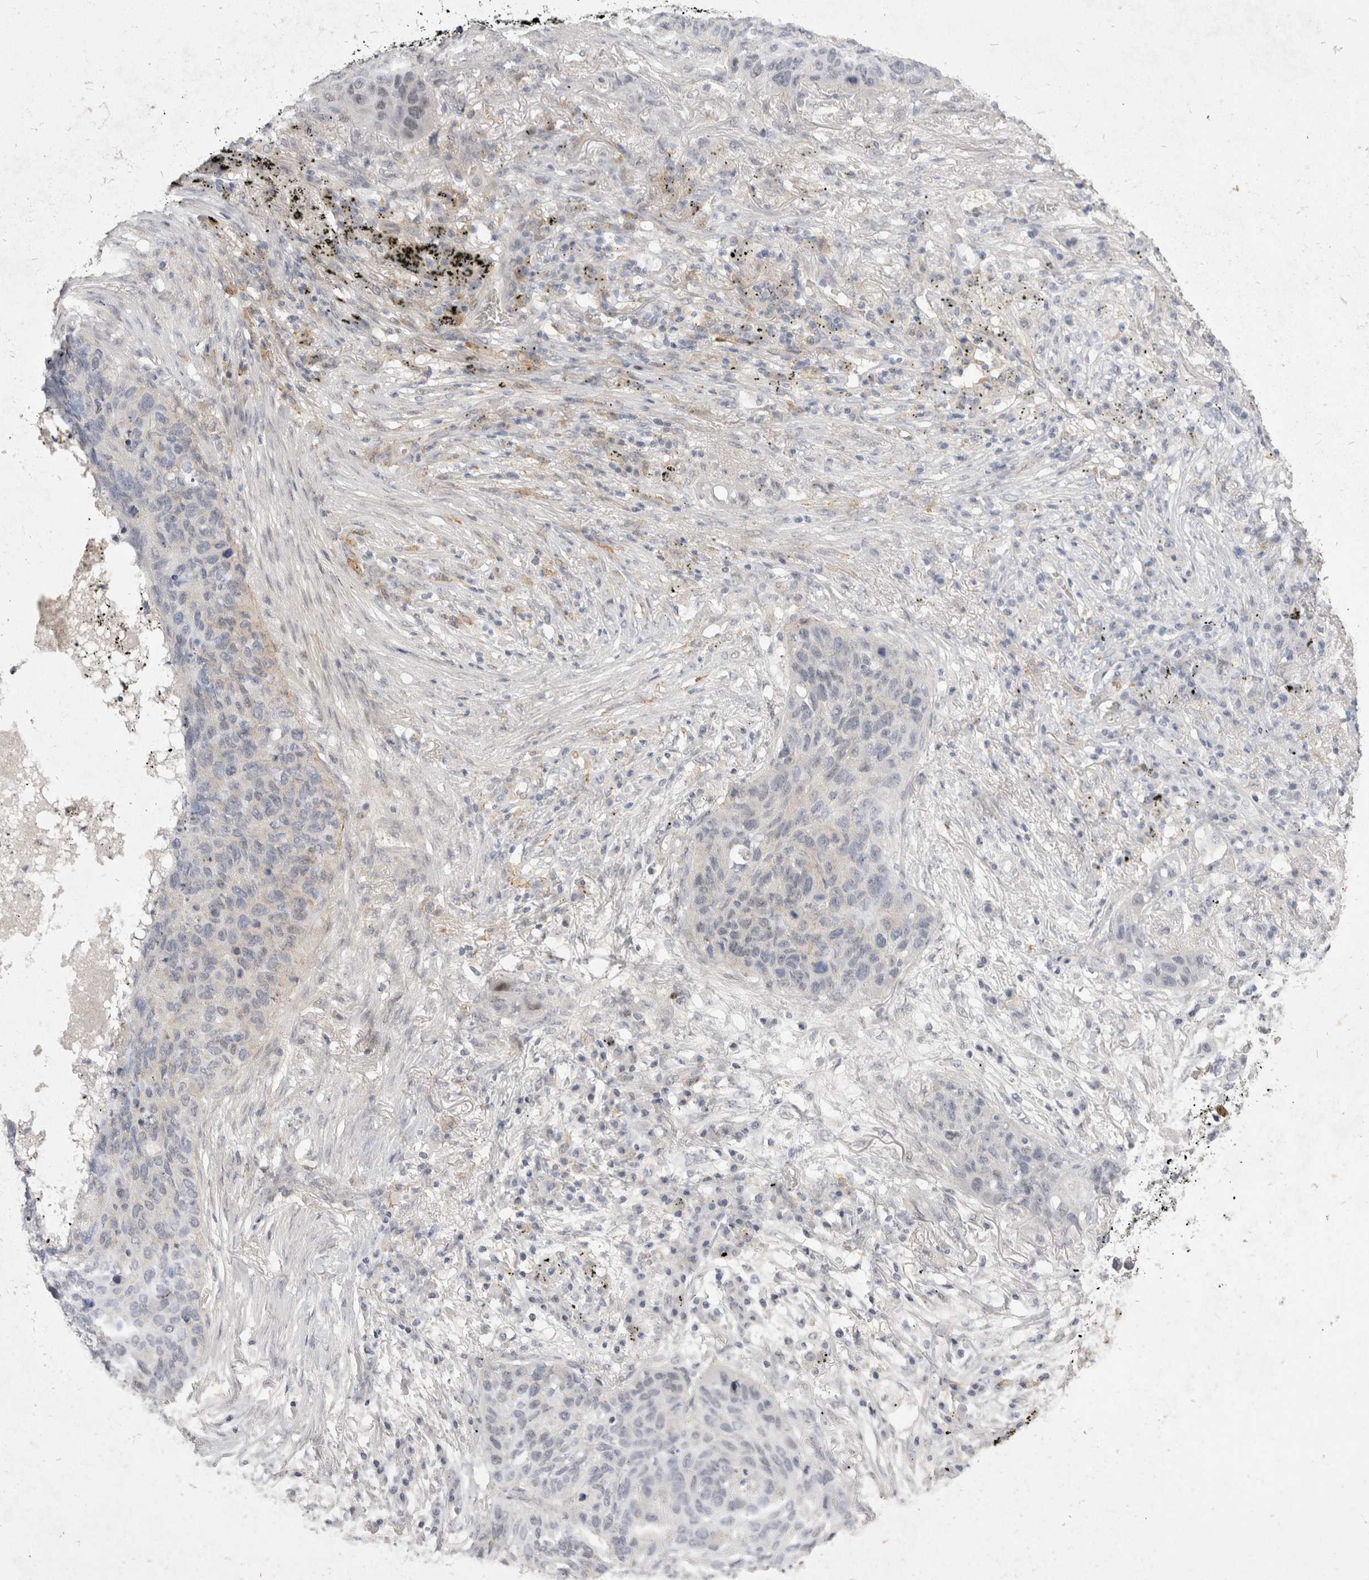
{"staining": {"intensity": "negative", "quantity": "none", "location": "none"}, "tissue": "lung cancer", "cell_type": "Tumor cells", "image_type": "cancer", "snomed": [{"axis": "morphology", "description": "Squamous cell carcinoma, NOS"}, {"axis": "topography", "description": "Lung"}], "caption": "Immunohistochemical staining of lung squamous cell carcinoma shows no significant expression in tumor cells.", "gene": "TOM1L2", "patient": {"sex": "female", "age": 63}}